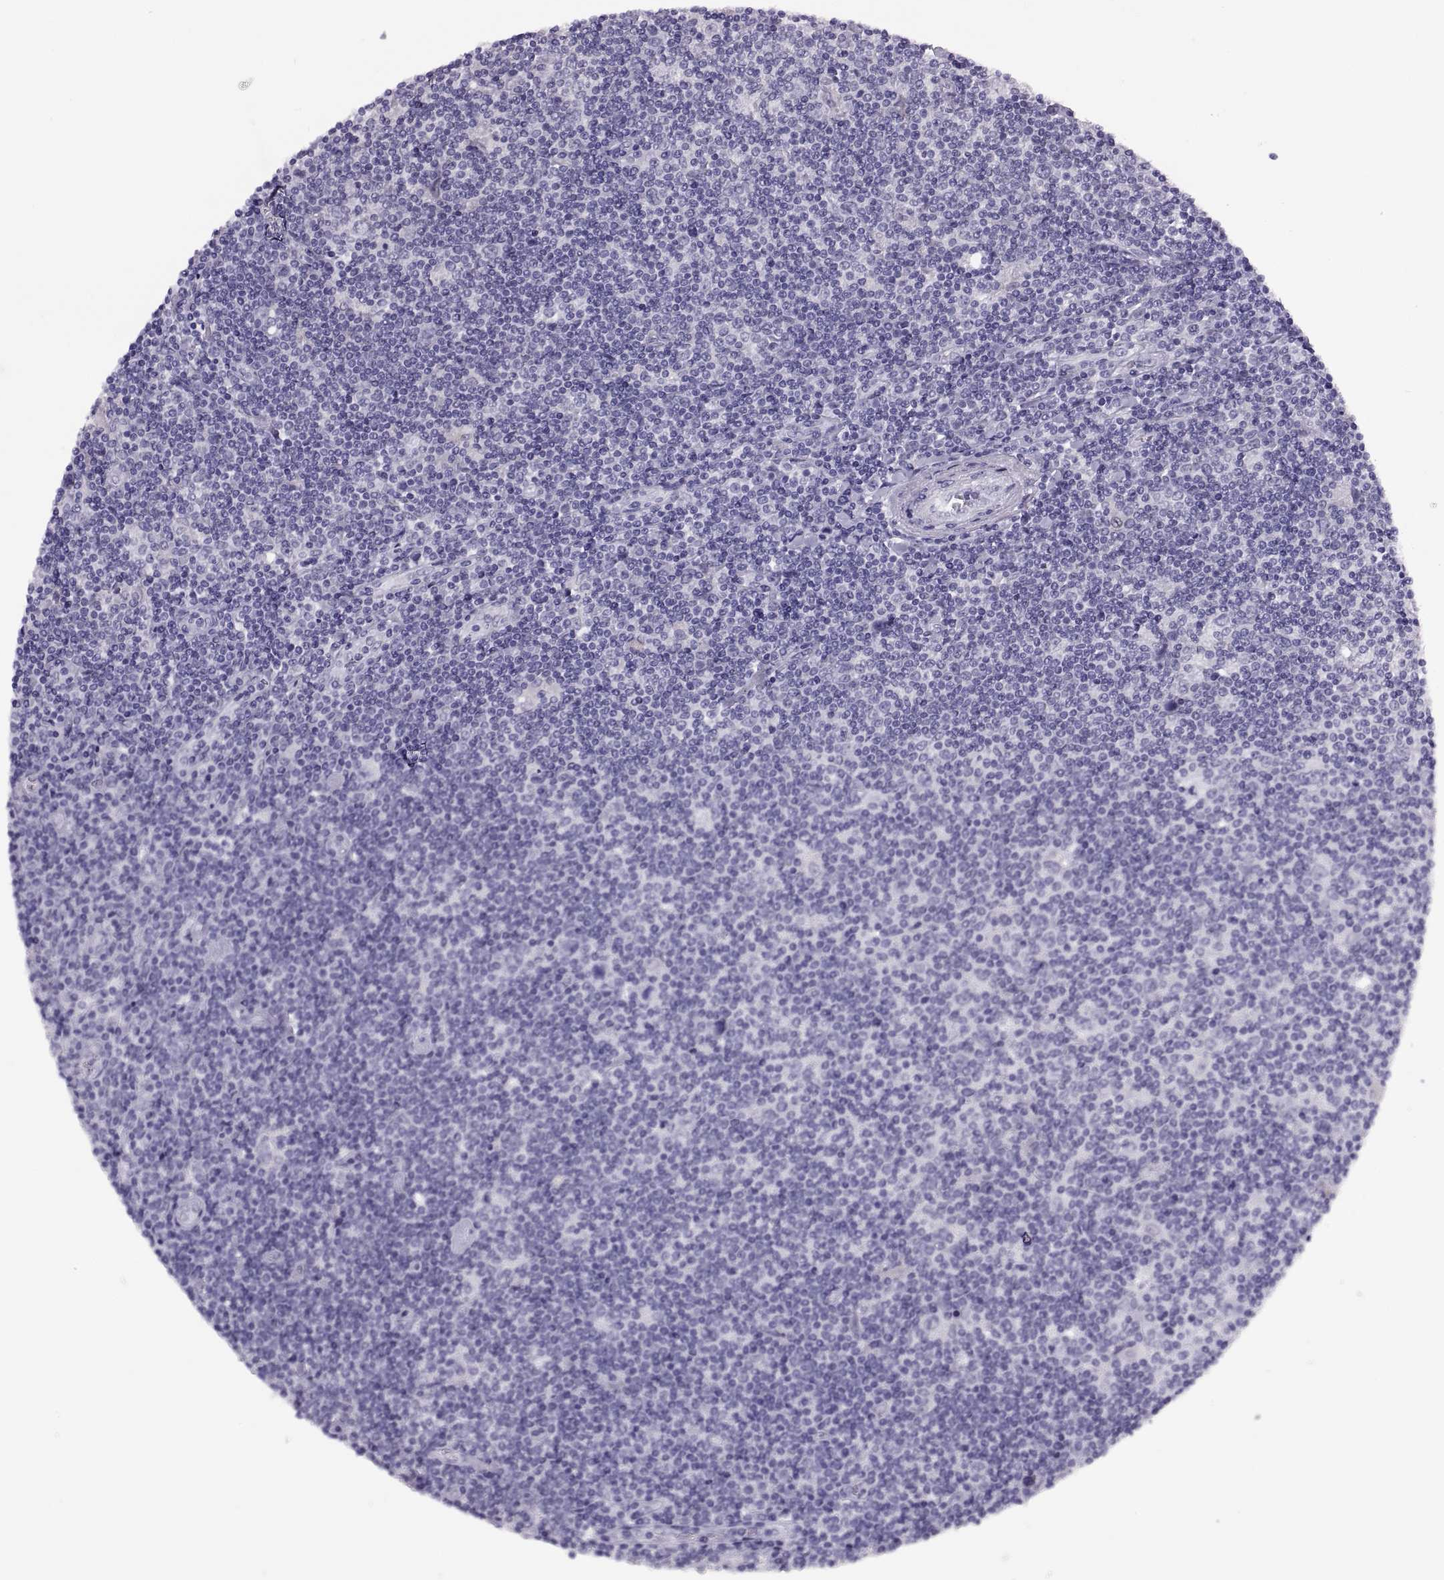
{"staining": {"intensity": "negative", "quantity": "none", "location": "none"}, "tissue": "lymphoma", "cell_type": "Tumor cells", "image_type": "cancer", "snomed": [{"axis": "morphology", "description": "Hodgkin's disease, NOS"}, {"axis": "topography", "description": "Lymph node"}], "caption": "Immunohistochemical staining of Hodgkin's disease demonstrates no significant staining in tumor cells.", "gene": "QRICH2", "patient": {"sex": "male", "age": 40}}